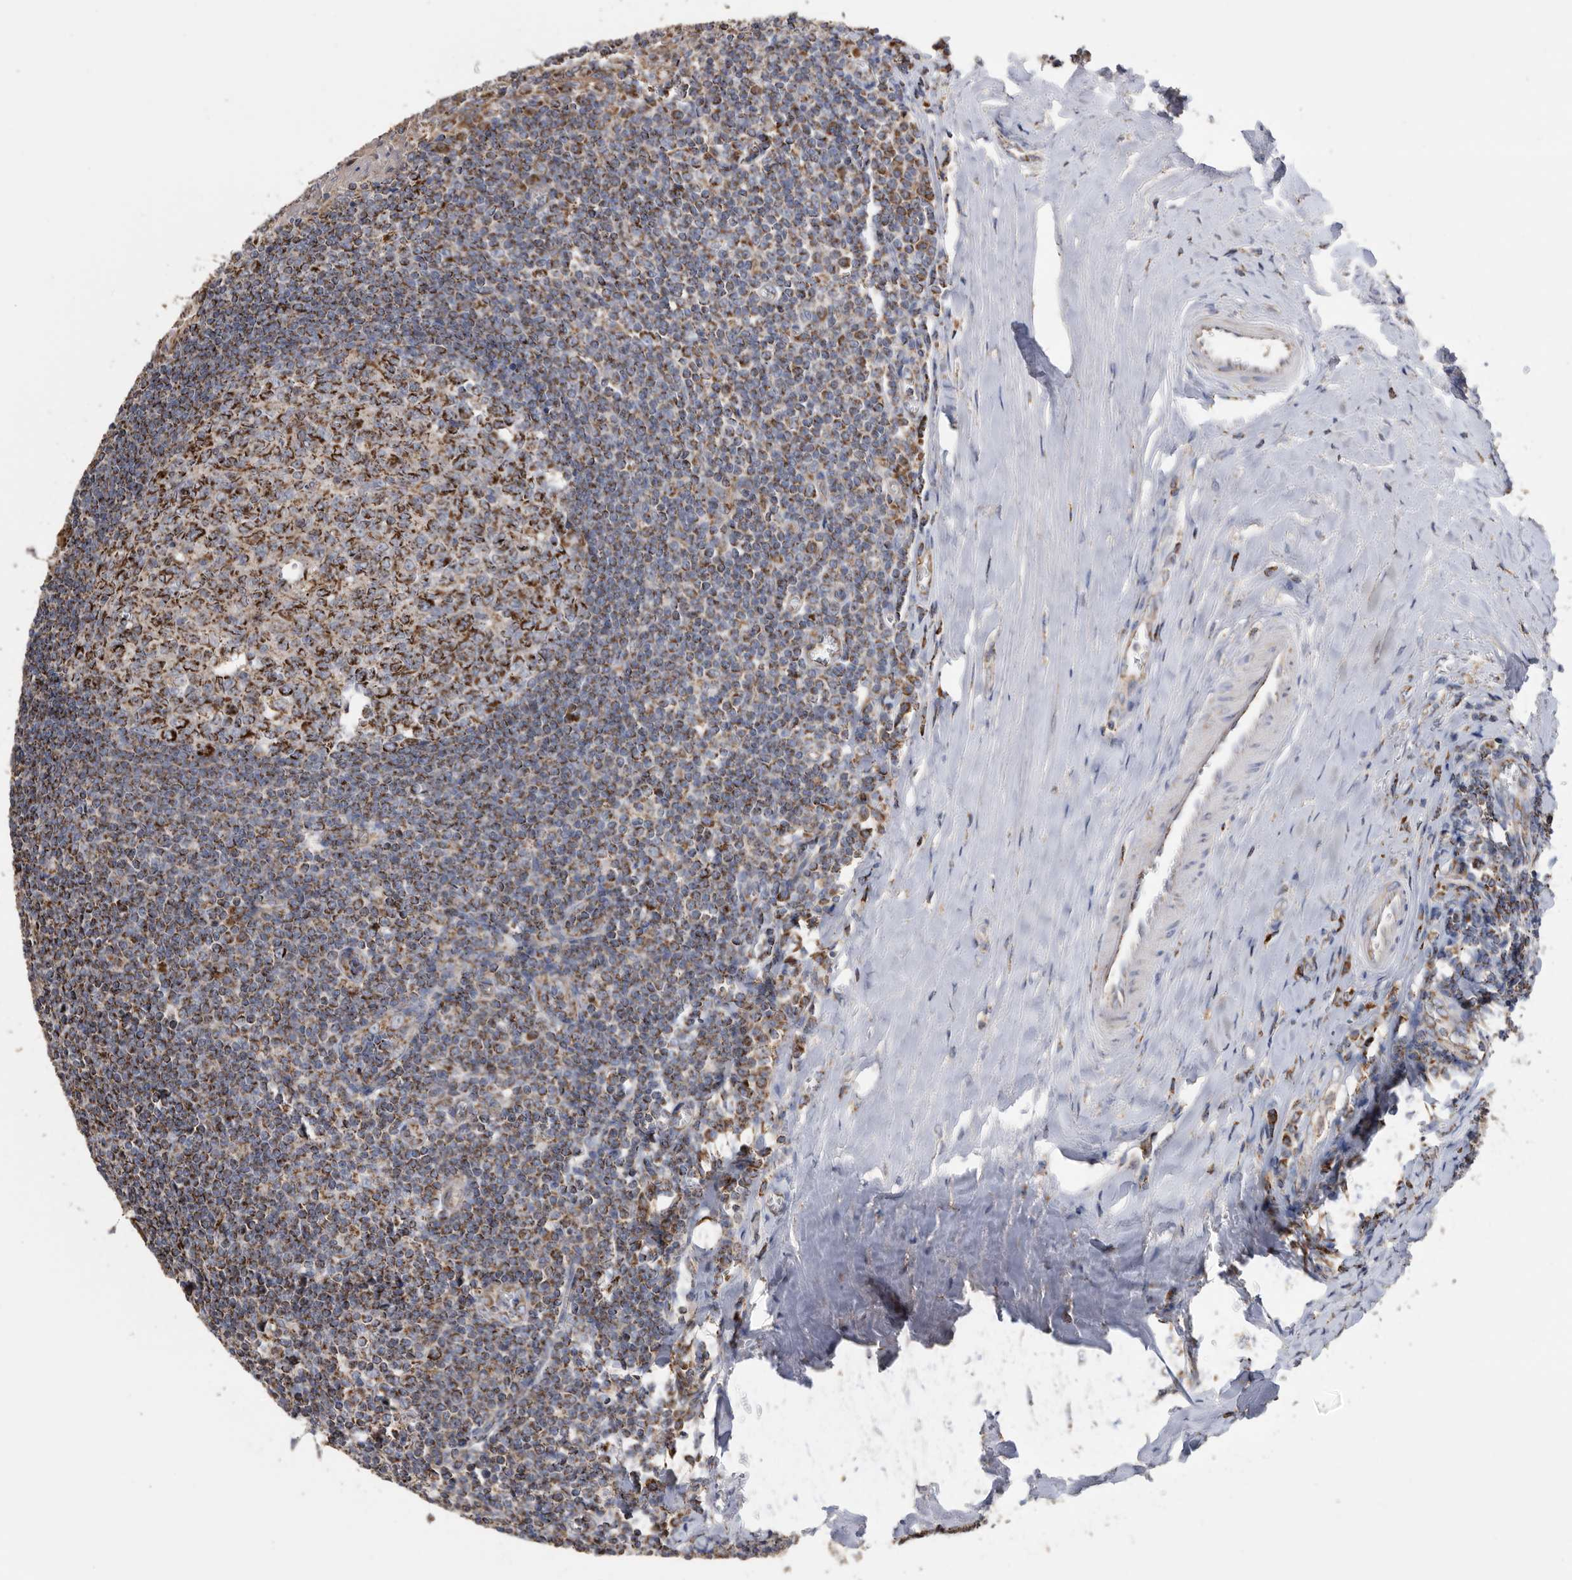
{"staining": {"intensity": "strong", "quantity": "25%-75%", "location": "cytoplasmic/membranous"}, "tissue": "tonsil", "cell_type": "Germinal center cells", "image_type": "normal", "snomed": [{"axis": "morphology", "description": "Normal tissue, NOS"}, {"axis": "topography", "description": "Tonsil"}], "caption": "Immunohistochemical staining of normal tonsil reveals strong cytoplasmic/membranous protein expression in about 25%-75% of germinal center cells.", "gene": "WFDC1", "patient": {"sex": "male", "age": 27}}